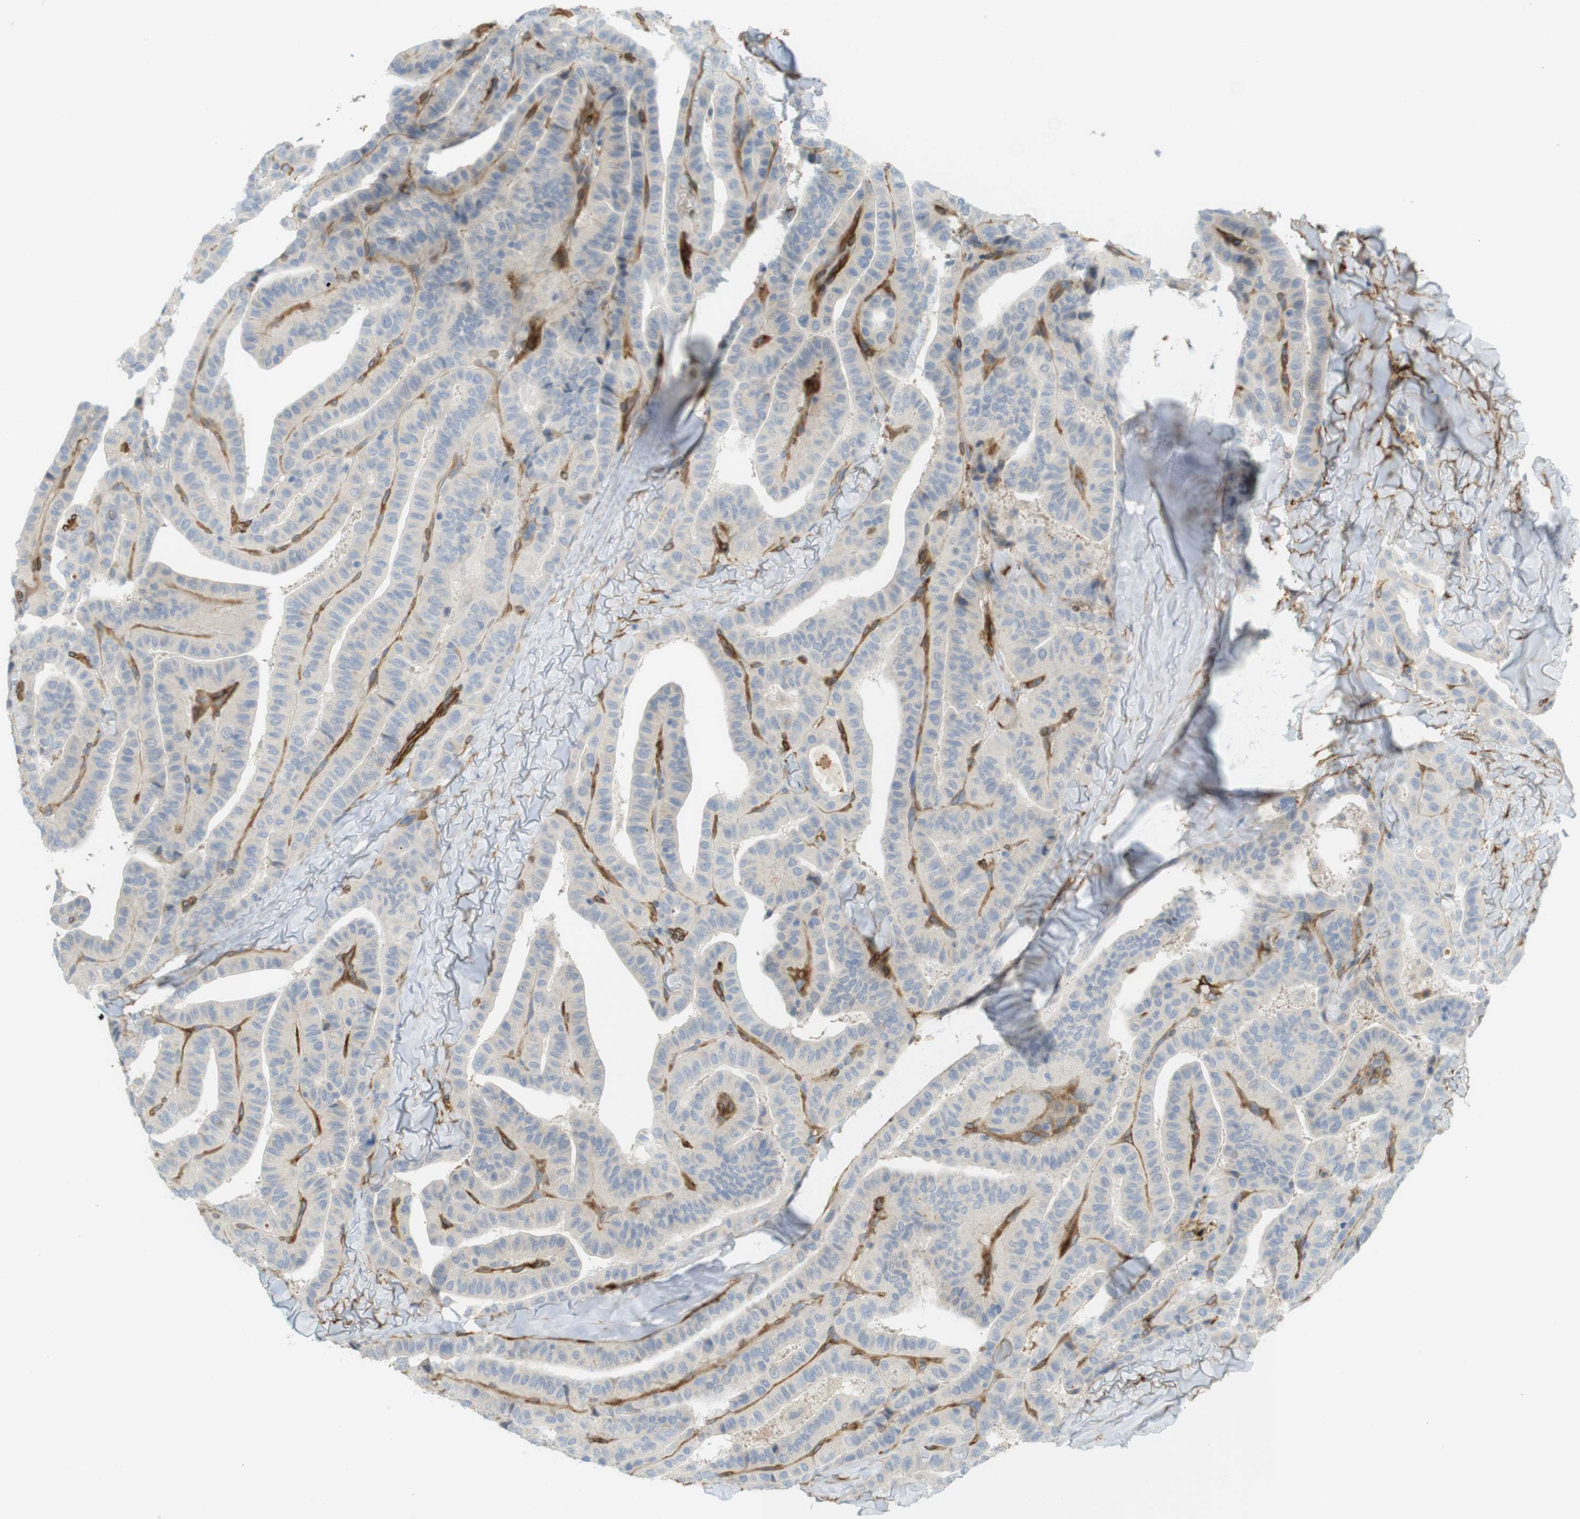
{"staining": {"intensity": "negative", "quantity": "none", "location": "none"}, "tissue": "thyroid cancer", "cell_type": "Tumor cells", "image_type": "cancer", "snomed": [{"axis": "morphology", "description": "Papillary adenocarcinoma, NOS"}, {"axis": "topography", "description": "Thyroid gland"}], "caption": "The immunohistochemistry (IHC) micrograph has no significant positivity in tumor cells of thyroid papillary adenocarcinoma tissue.", "gene": "PDE3A", "patient": {"sex": "male", "age": 77}}